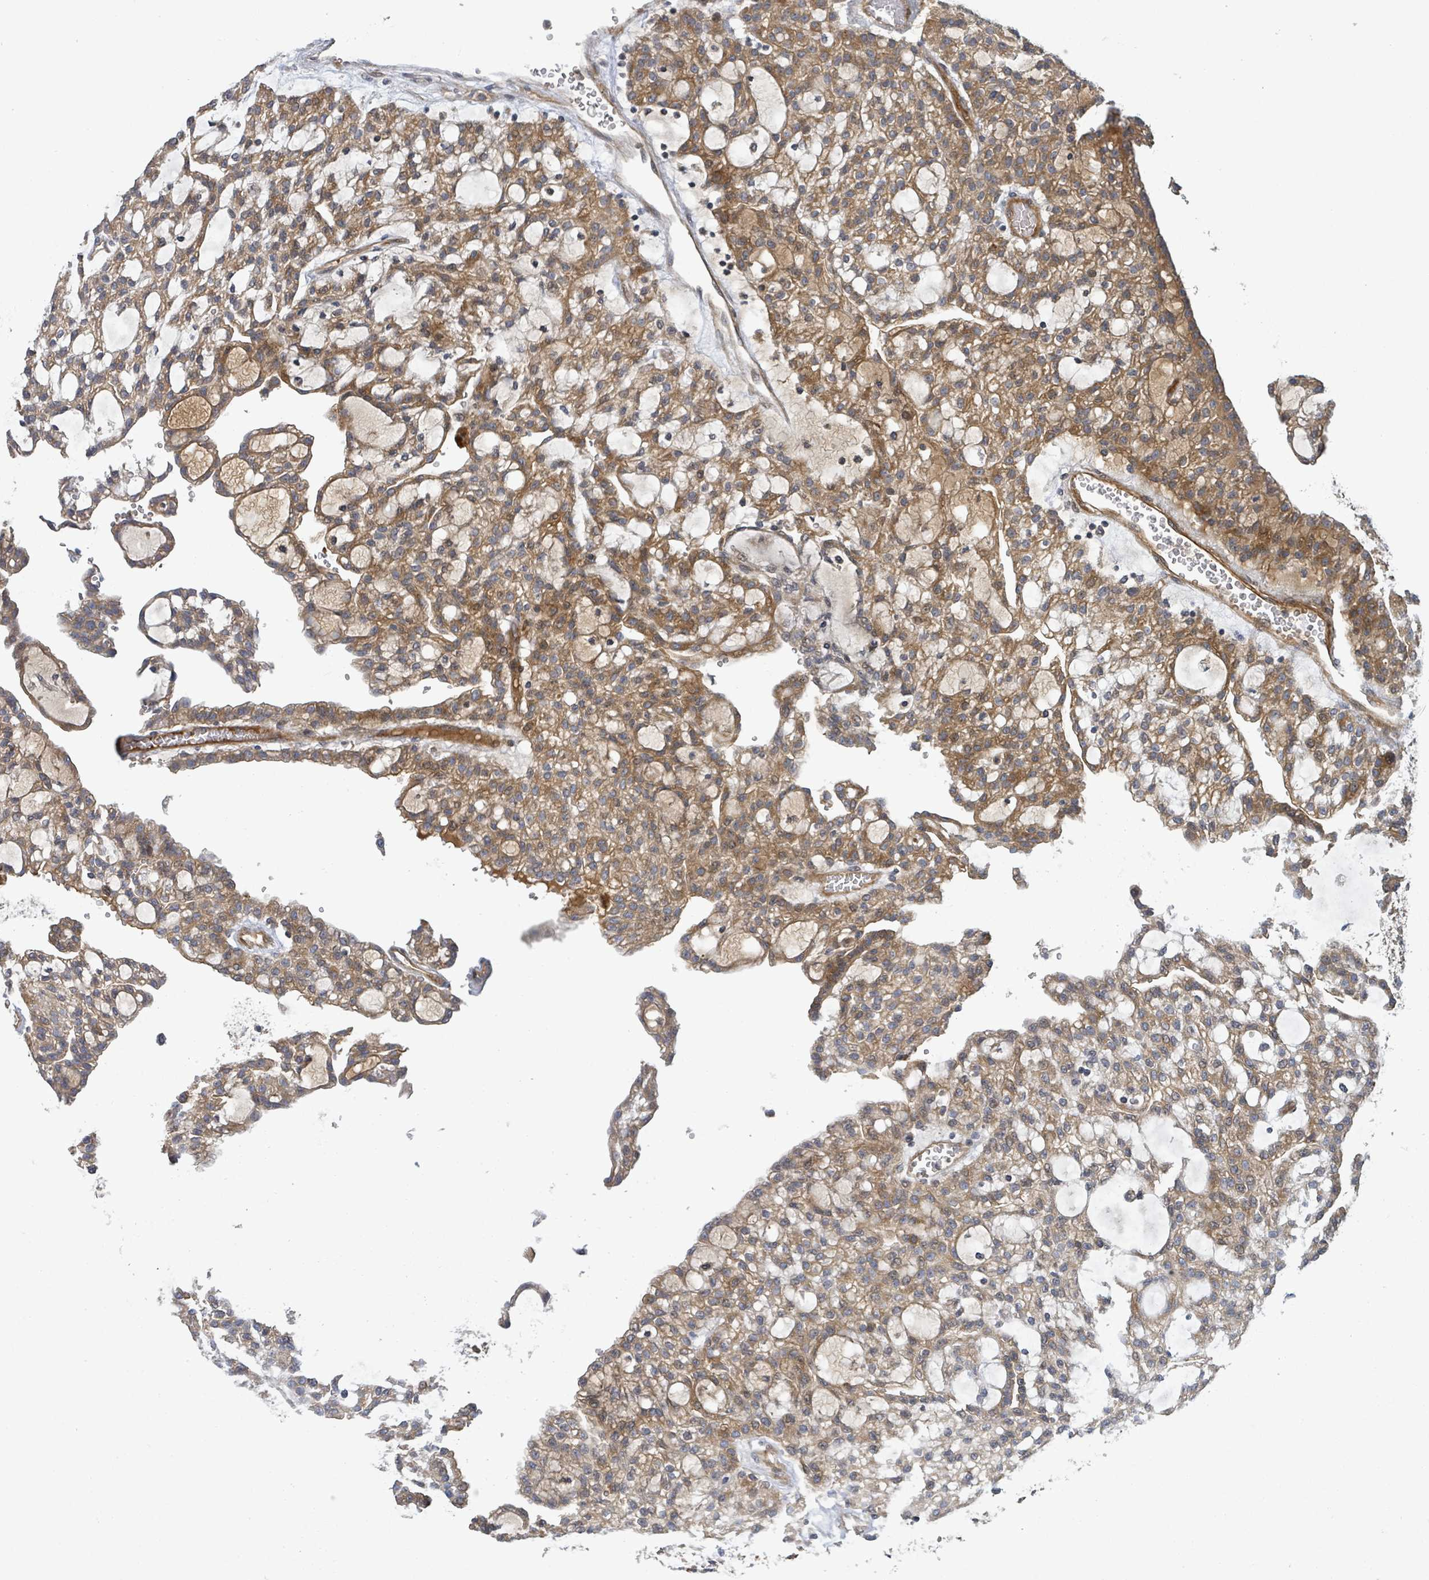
{"staining": {"intensity": "moderate", "quantity": ">75%", "location": "cytoplasmic/membranous"}, "tissue": "renal cancer", "cell_type": "Tumor cells", "image_type": "cancer", "snomed": [{"axis": "morphology", "description": "Adenocarcinoma, NOS"}, {"axis": "topography", "description": "Kidney"}], "caption": "About >75% of tumor cells in adenocarcinoma (renal) demonstrate moderate cytoplasmic/membranous protein positivity as visualized by brown immunohistochemical staining.", "gene": "STARD4", "patient": {"sex": "male", "age": 63}}